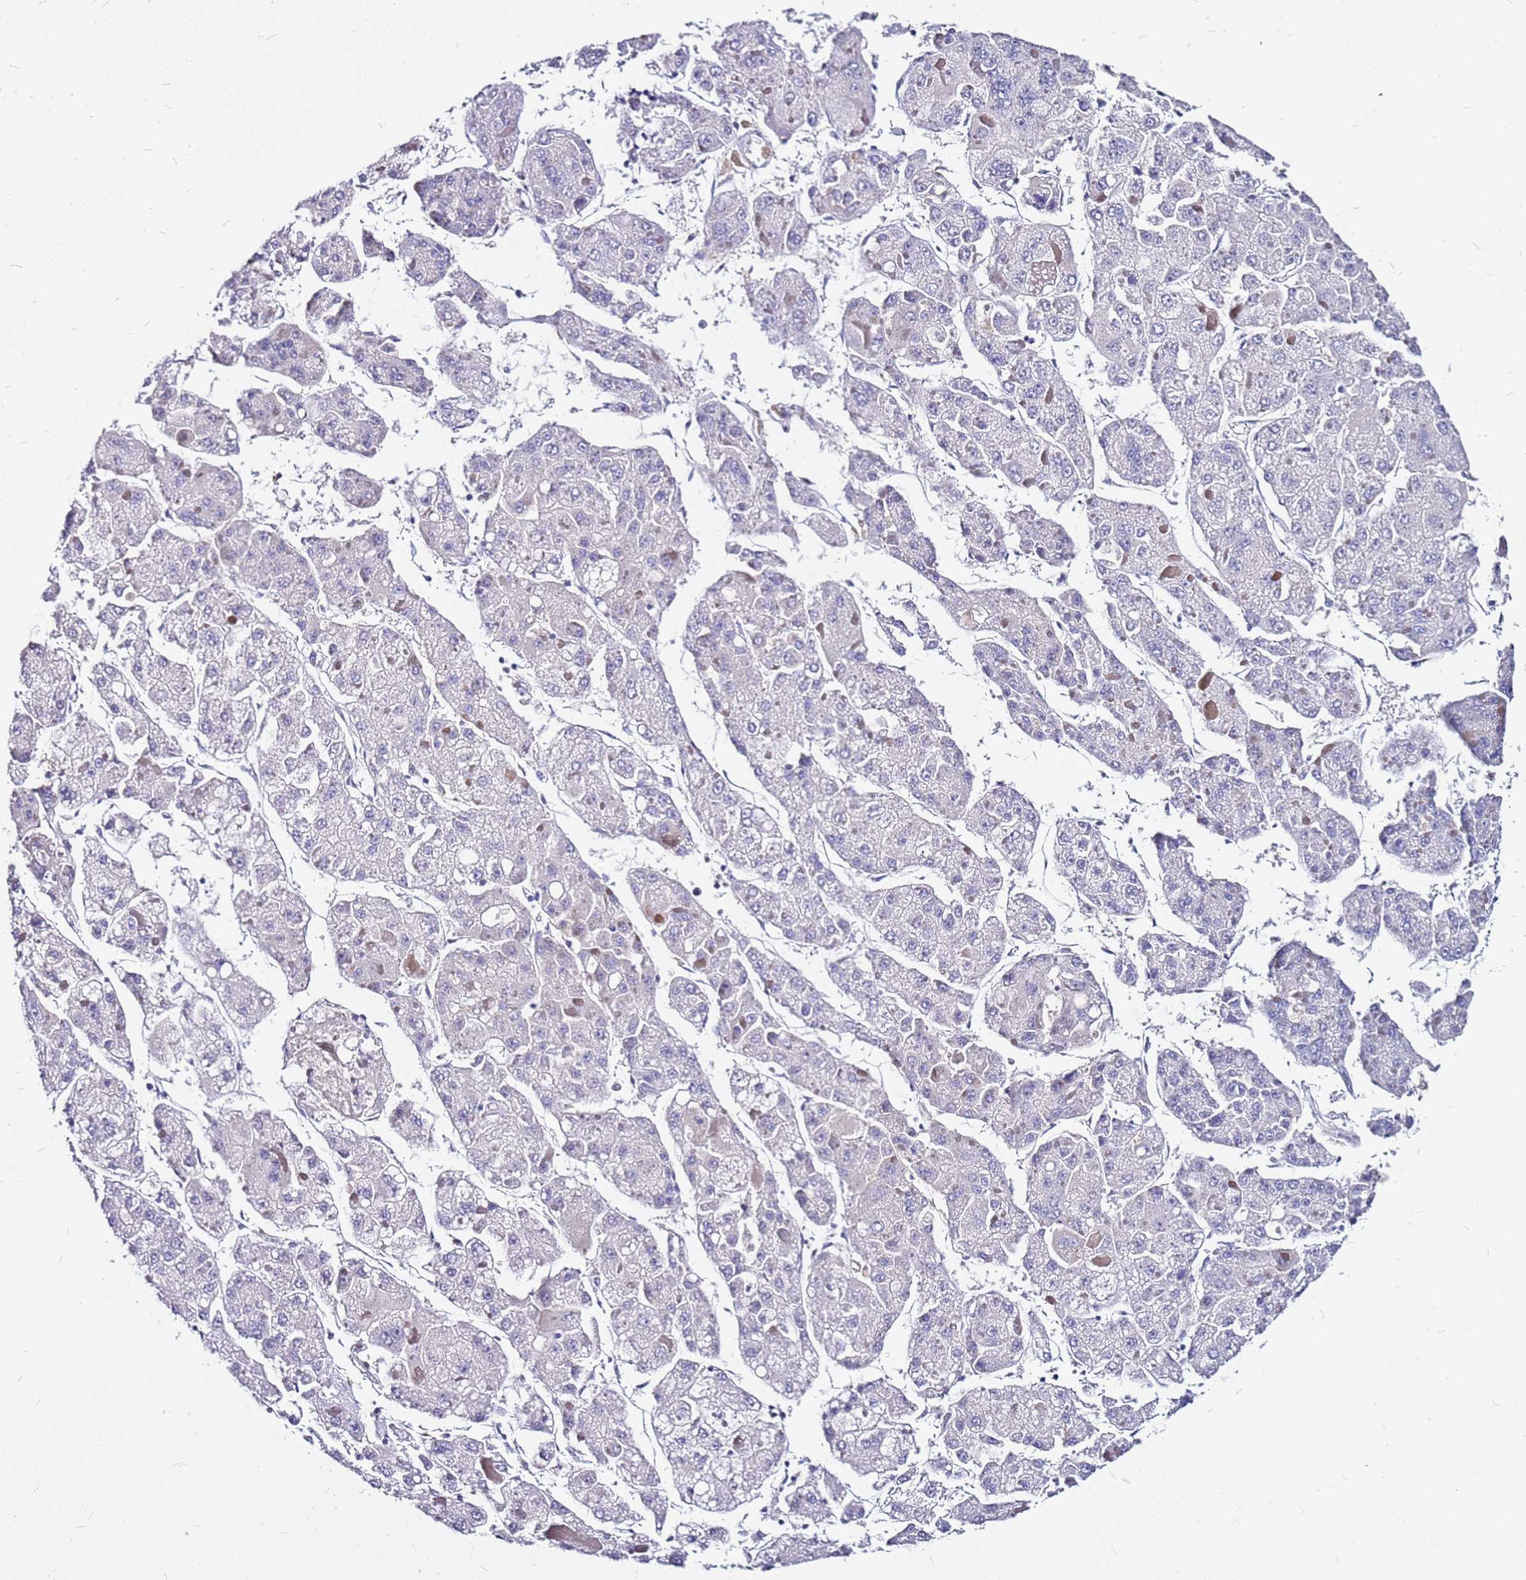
{"staining": {"intensity": "negative", "quantity": "none", "location": "none"}, "tissue": "liver cancer", "cell_type": "Tumor cells", "image_type": "cancer", "snomed": [{"axis": "morphology", "description": "Carcinoma, Hepatocellular, NOS"}, {"axis": "topography", "description": "Liver"}], "caption": "Hepatocellular carcinoma (liver) stained for a protein using IHC reveals no expression tumor cells.", "gene": "CASD1", "patient": {"sex": "female", "age": 73}}